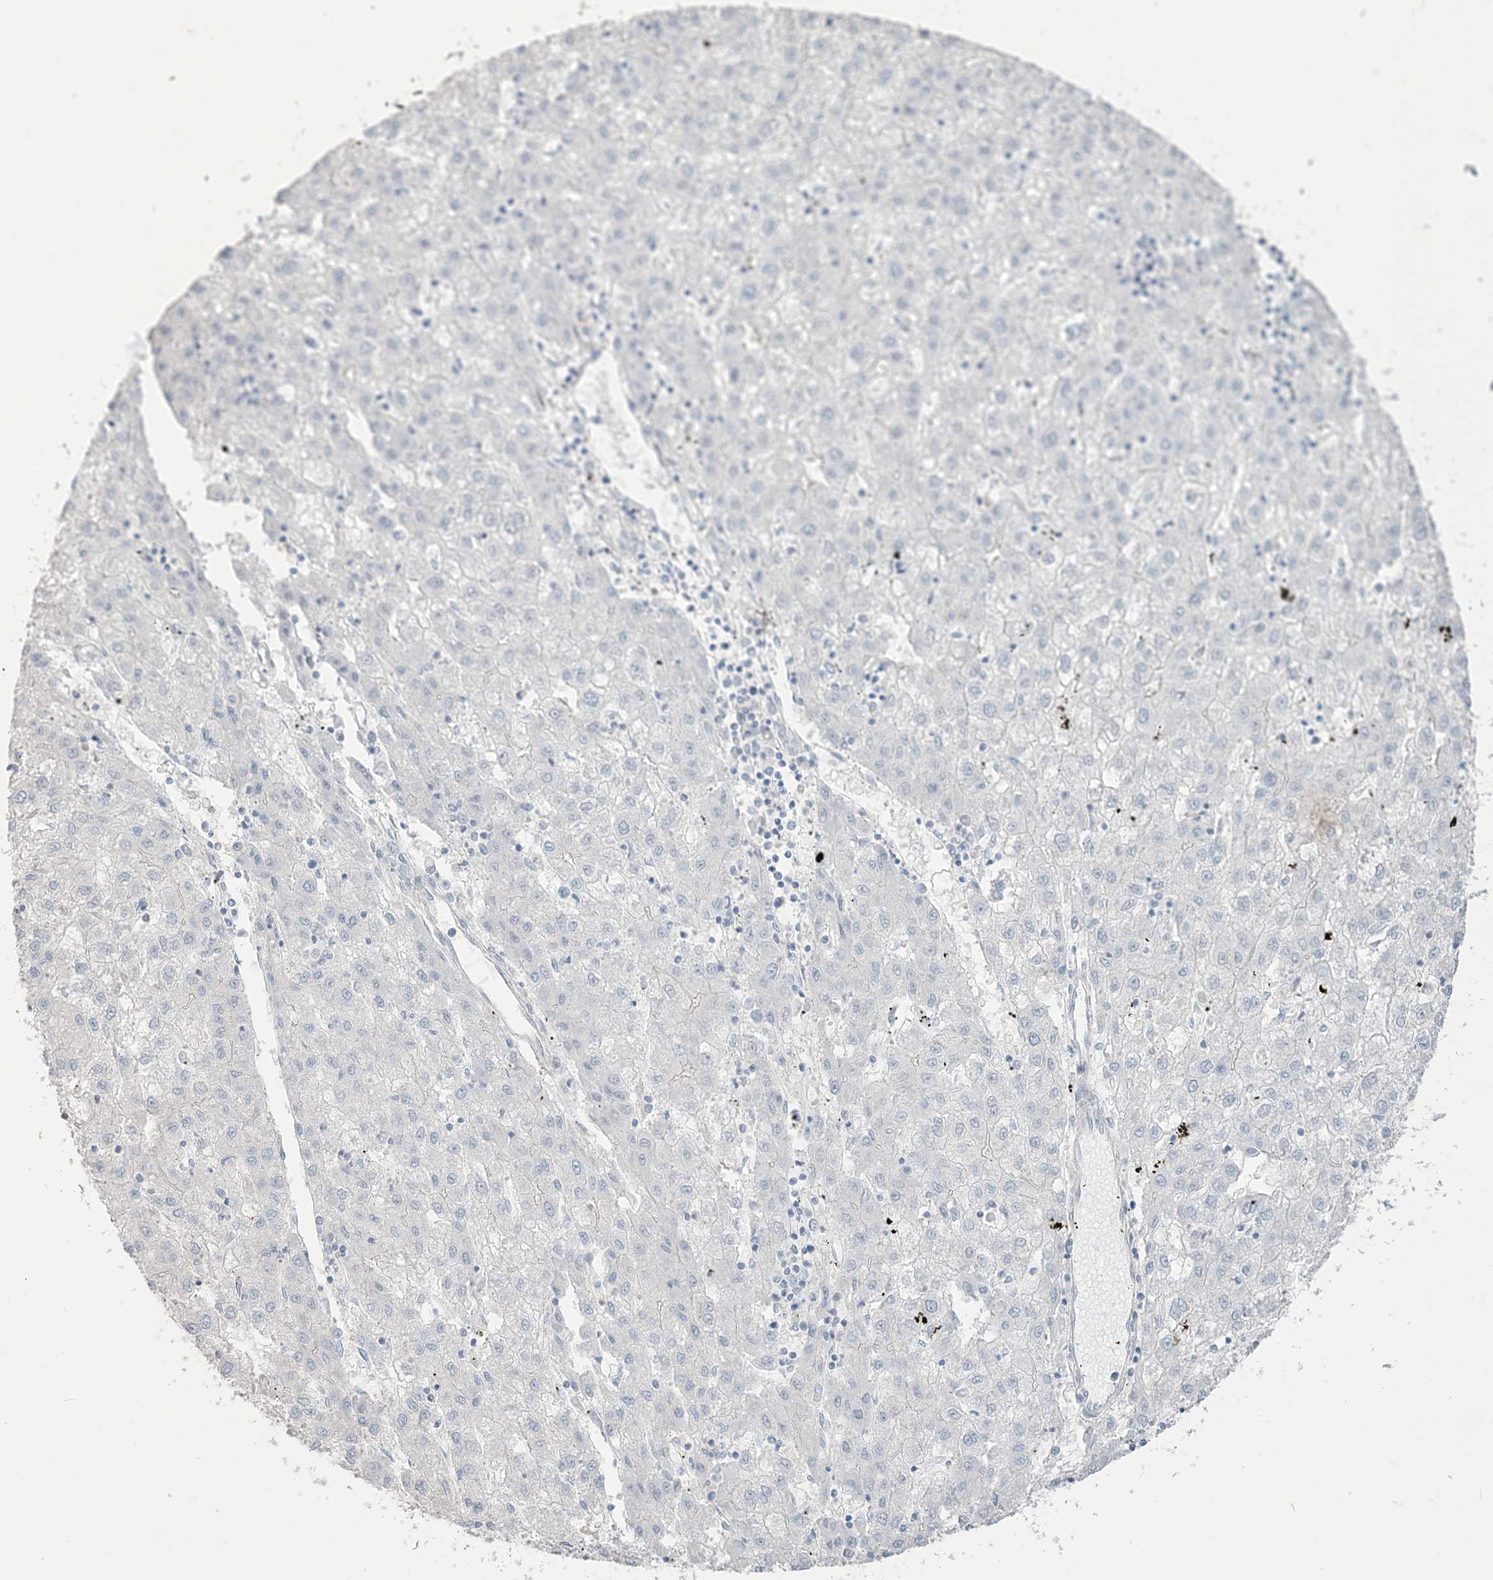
{"staining": {"intensity": "negative", "quantity": "none", "location": "none"}, "tissue": "liver cancer", "cell_type": "Tumor cells", "image_type": "cancer", "snomed": [{"axis": "morphology", "description": "Carcinoma, Hepatocellular, NOS"}, {"axis": "topography", "description": "Liver"}], "caption": "Liver cancer was stained to show a protein in brown. There is no significant expression in tumor cells. The staining is performed using DAB (3,3'-diaminobenzidine) brown chromogen with nuclei counter-stained in using hematoxylin.", "gene": "NPHS2", "patient": {"sex": "male", "age": 72}}